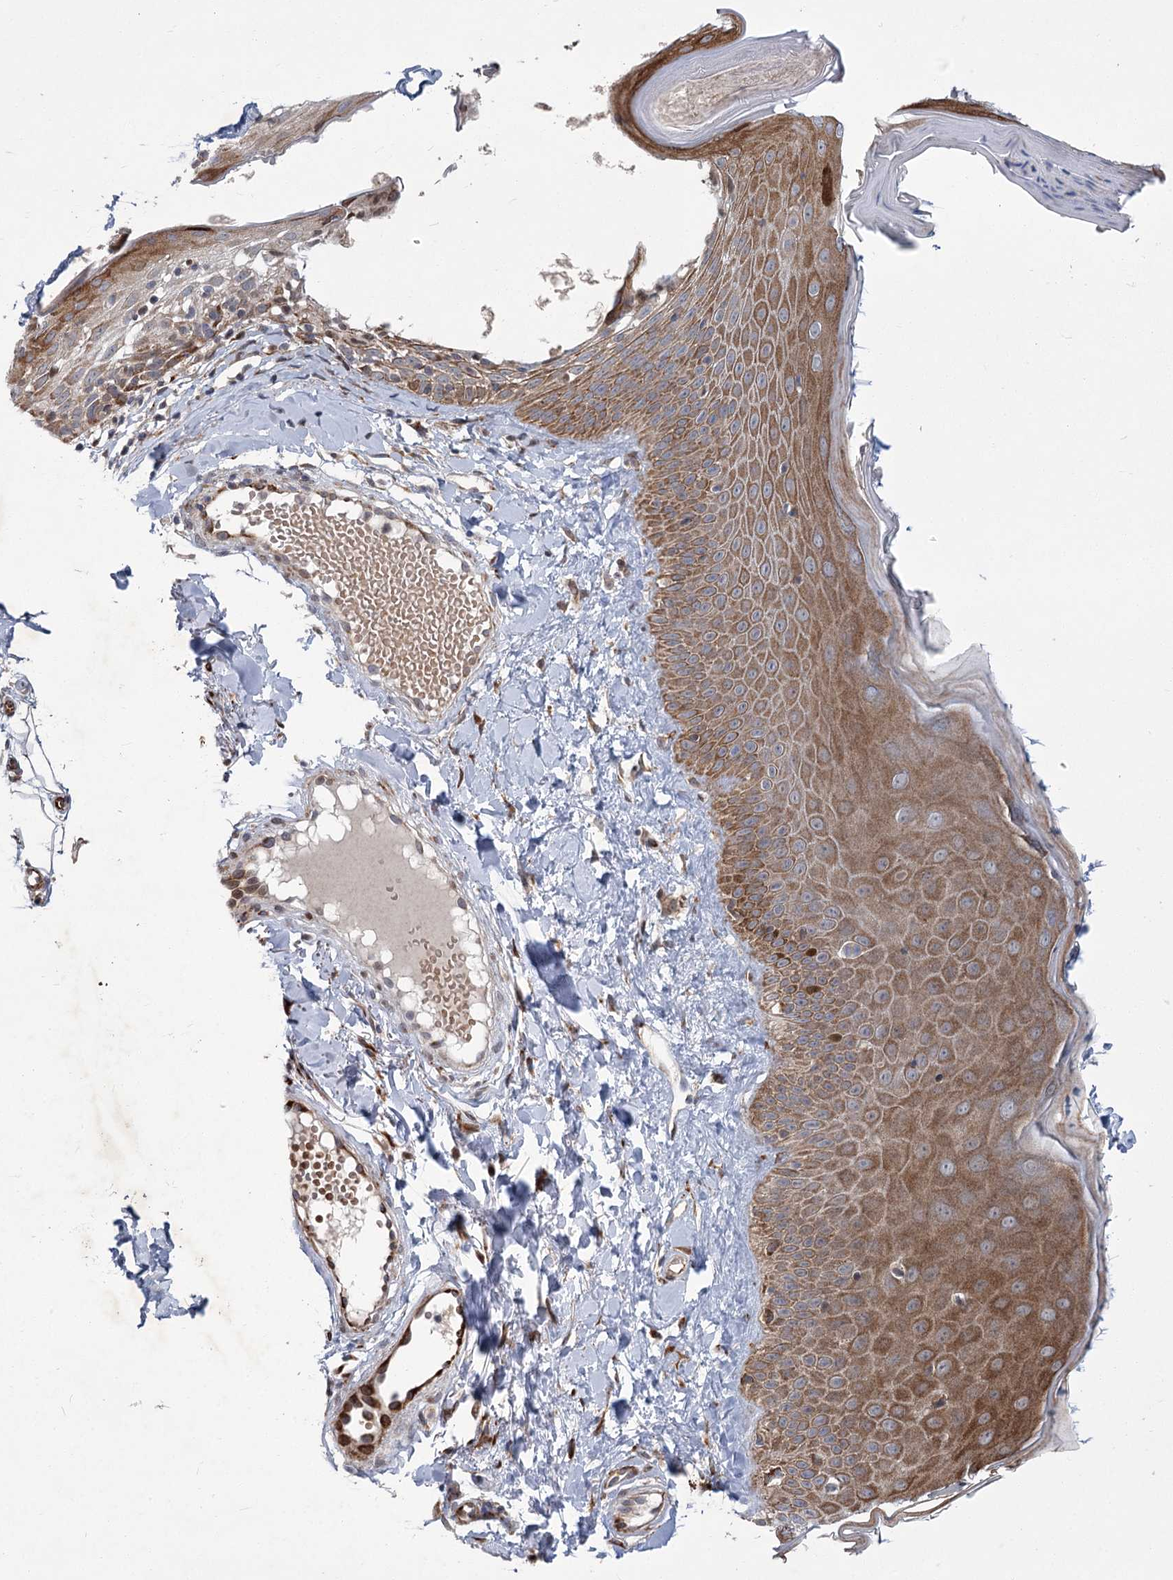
{"staining": {"intensity": "weak", "quantity": ">75%", "location": "cytoplasmic/membranous"}, "tissue": "skin", "cell_type": "Fibroblasts", "image_type": "normal", "snomed": [{"axis": "morphology", "description": "Normal tissue, NOS"}, {"axis": "topography", "description": "Skin"}], "caption": "Protein staining demonstrates weak cytoplasmic/membranous expression in approximately >75% of fibroblasts in unremarkable skin. Nuclei are stained in blue.", "gene": "GCNT4", "patient": {"sex": "male", "age": 52}}